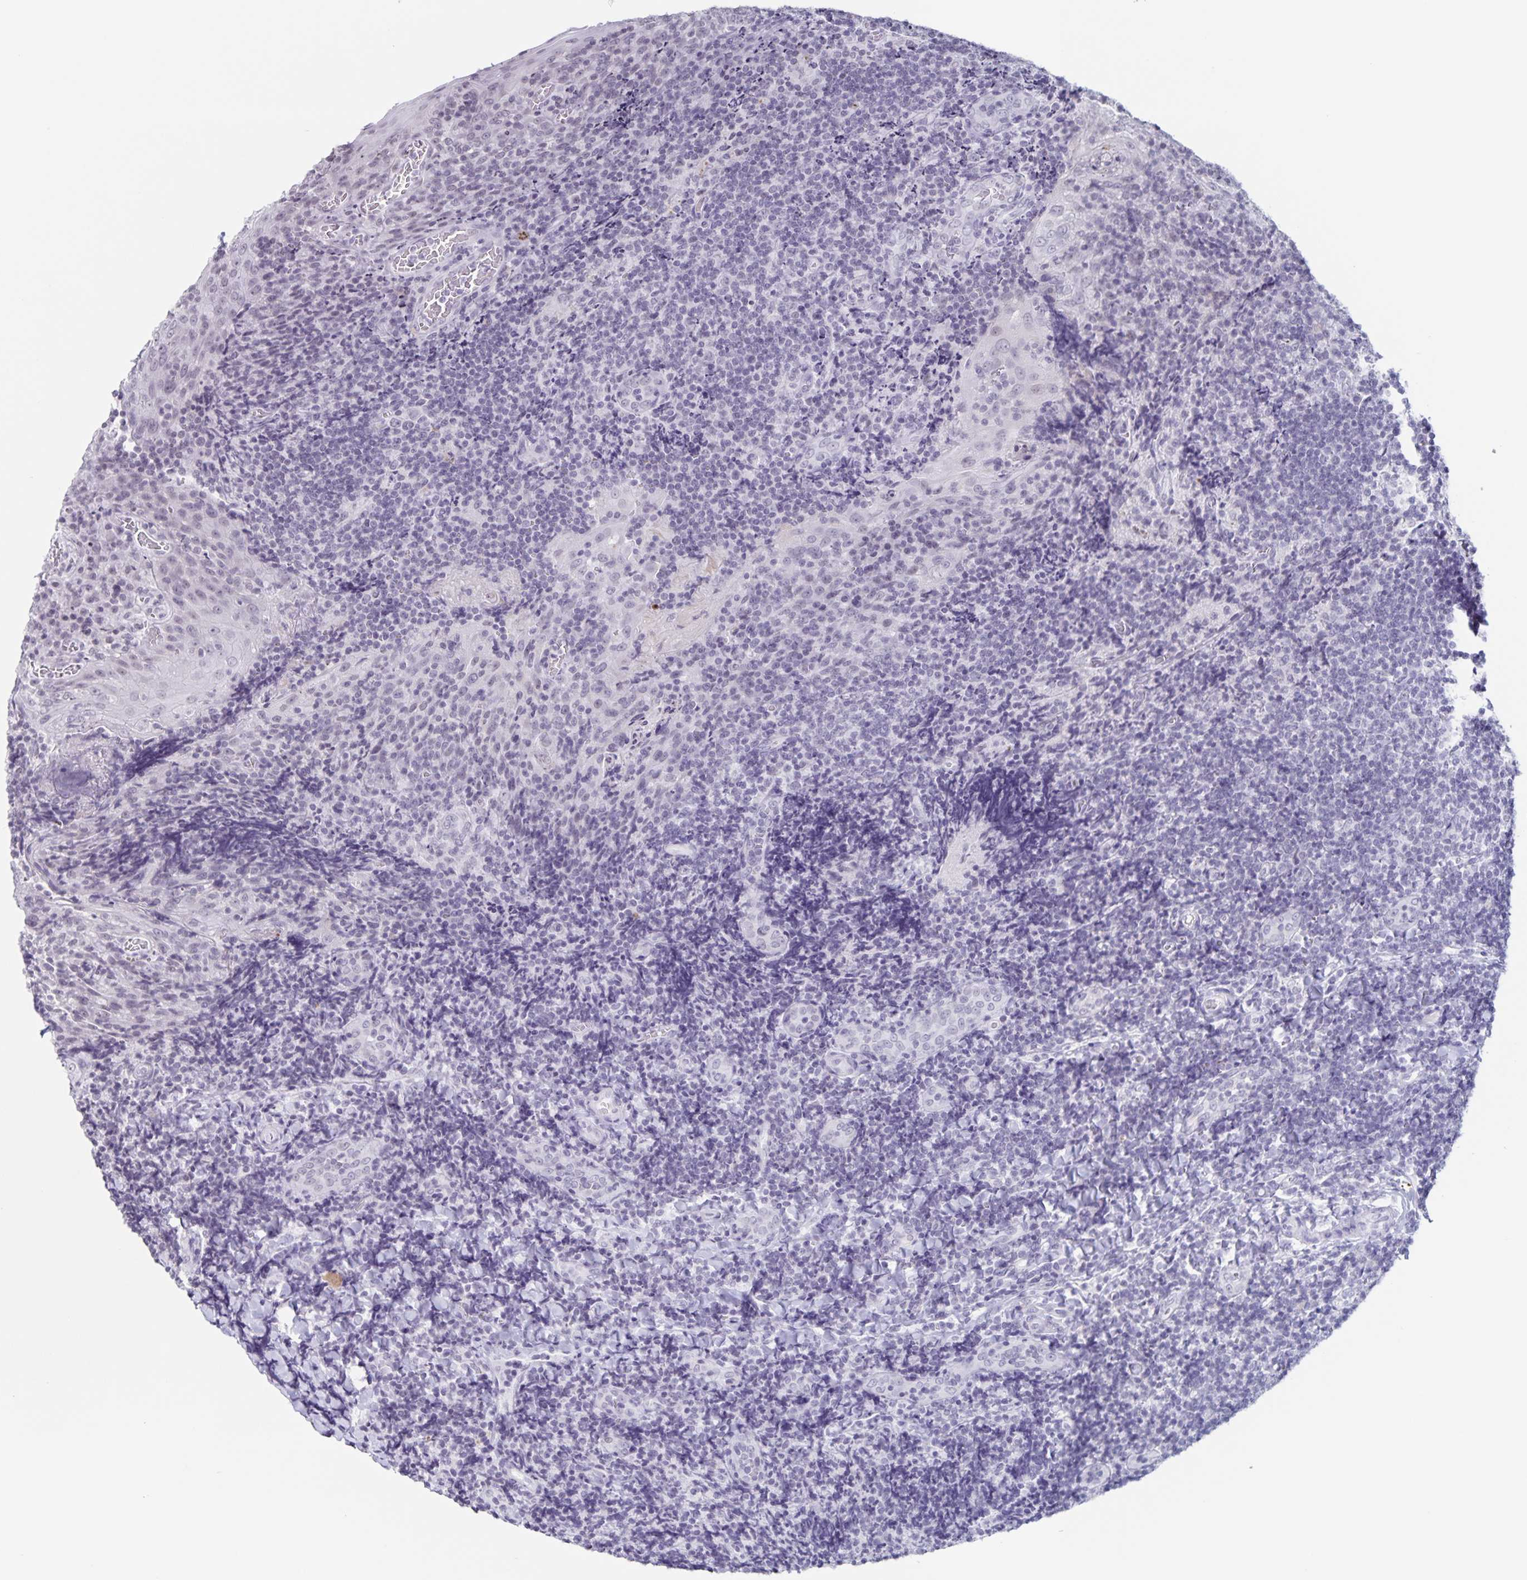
{"staining": {"intensity": "negative", "quantity": "none", "location": "none"}, "tissue": "tonsil", "cell_type": "Germinal center cells", "image_type": "normal", "snomed": [{"axis": "morphology", "description": "Normal tissue, NOS"}, {"axis": "topography", "description": "Tonsil"}], "caption": "Protein analysis of unremarkable tonsil displays no significant expression in germinal center cells. Nuclei are stained in blue.", "gene": "LCE6A", "patient": {"sex": "male", "age": 17}}